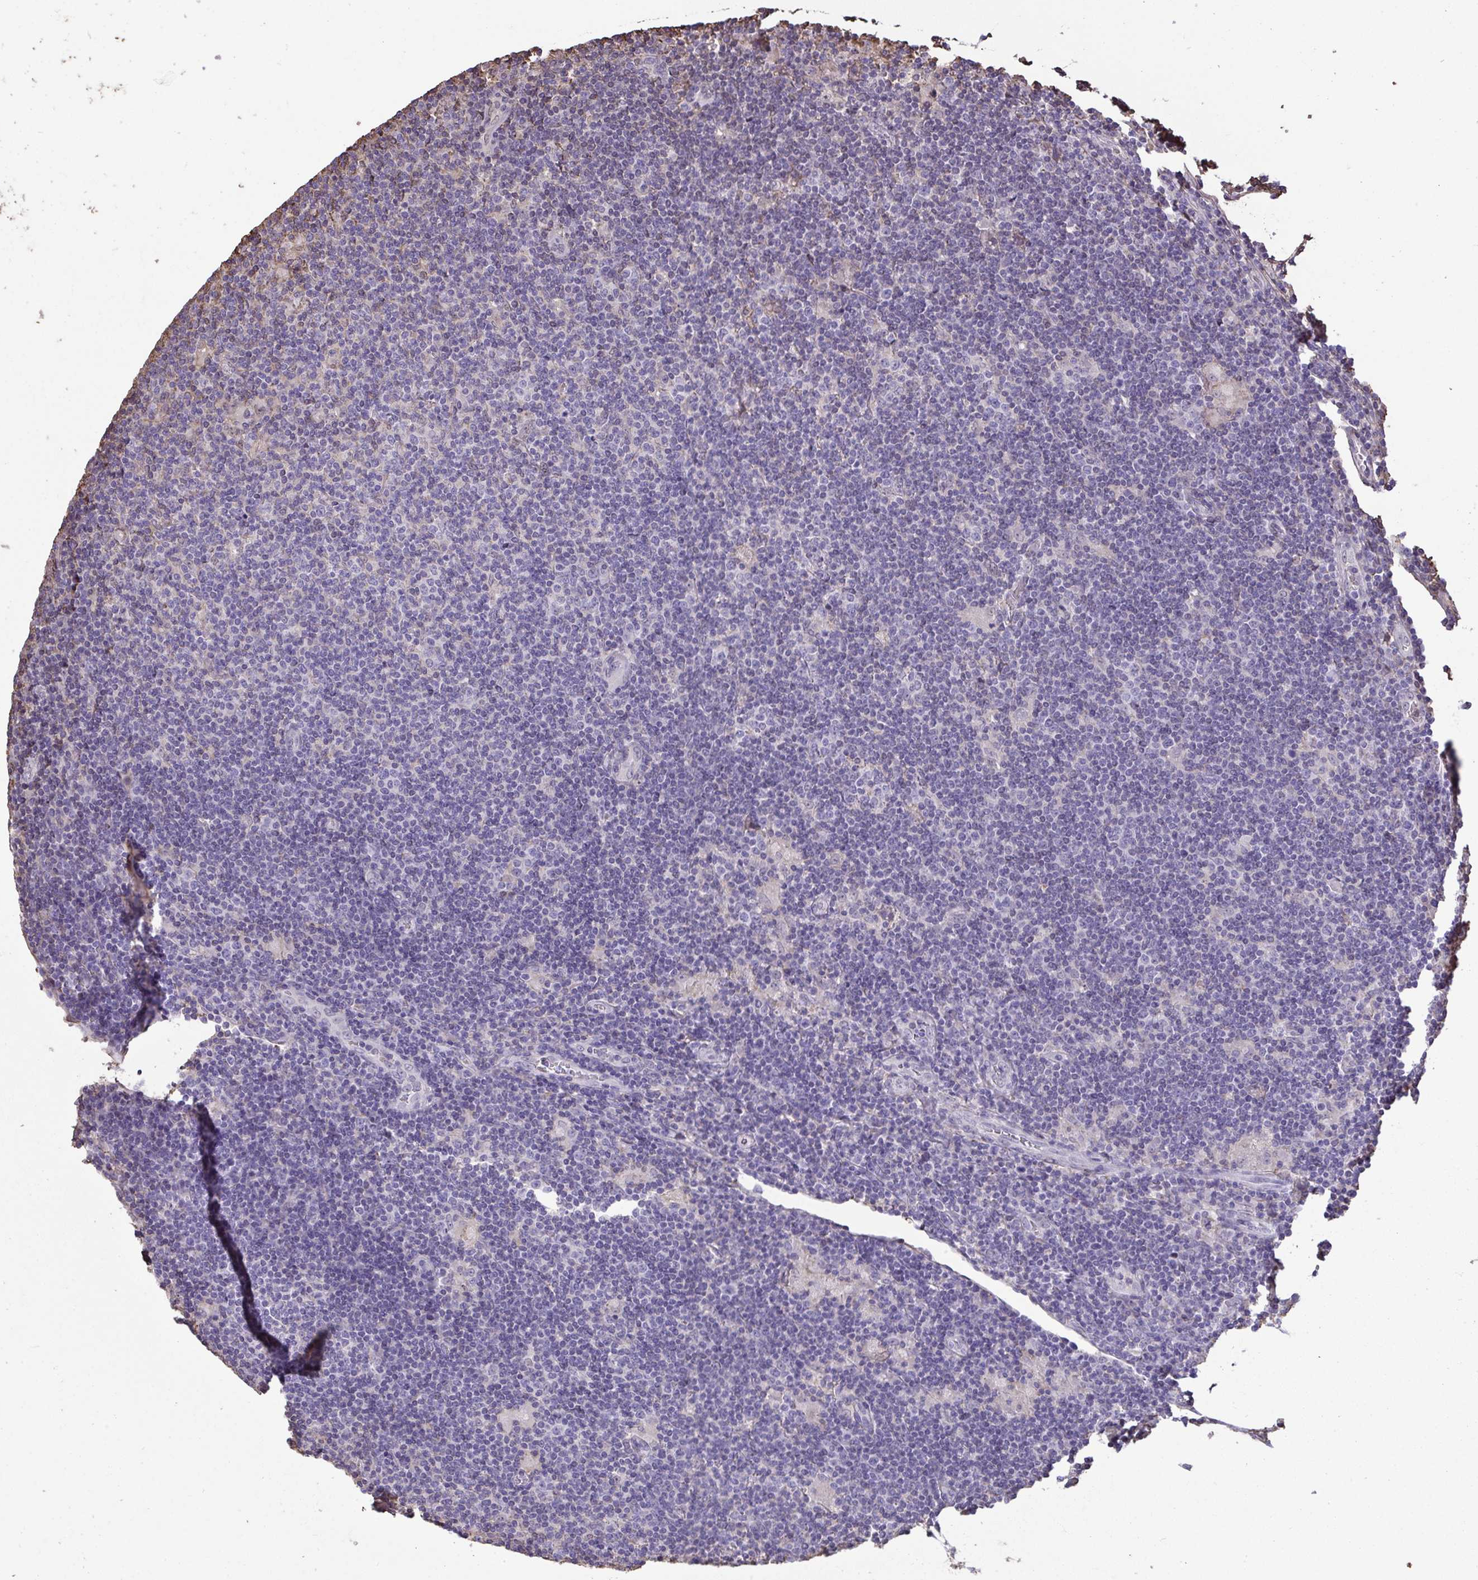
{"staining": {"intensity": "negative", "quantity": "none", "location": "none"}, "tissue": "lymphoma", "cell_type": "Tumor cells", "image_type": "cancer", "snomed": [{"axis": "morphology", "description": "Hodgkin's disease, NOS"}, {"axis": "topography", "description": "Lymph node"}], "caption": "High magnification brightfield microscopy of lymphoma stained with DAB (3,3'-diaminobenzidine) (brown) and counterstained with hematoxylin (blue): tumor cells show no significant staining.", "gene": "ANXA5", "patient": {"sex": "male", "age": 40}}